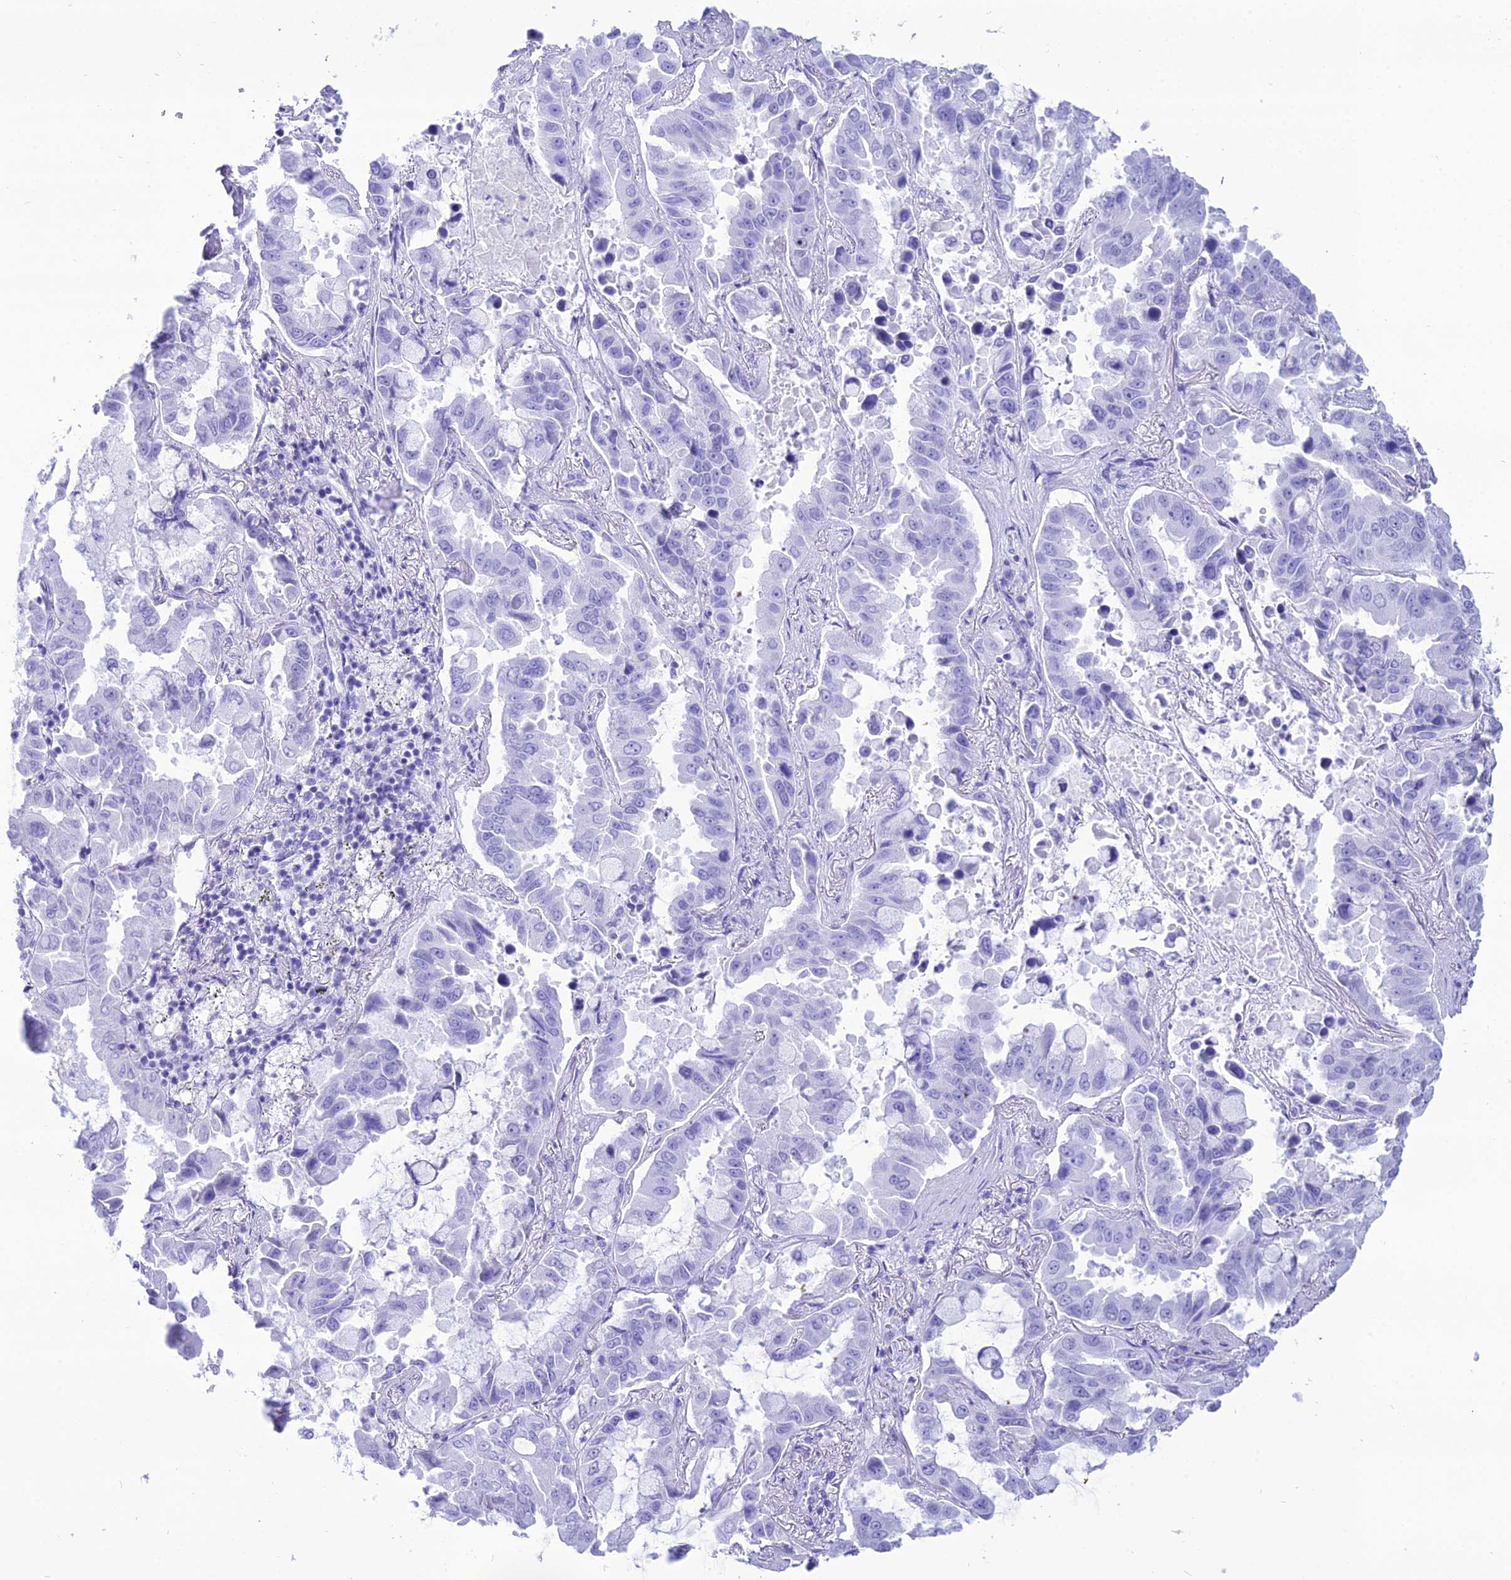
{"staining": {"intensity": "negative", "quantity": "none", "location": "none"}, "tissue": "lung cancer", "cell_type": "Tumor cells", "image_type": "cancer", "snomed": [{"axis": "morphology", "description": "Adenocarcinoma, NOS"}, {"axis": "topography", "description": "Lung"}], "caption": "Tumor cells show no significant protein expression in lung adenocarcinoma. The staining was performed using DAB (3,3'-diaminobenzidine) to visualize the protein expression in brown, while the nuclei were stained in blue with hematoxylin (Magnification: 20x).", "gene": "PNMA5", "patient": {"sex": "male", "age": 64}}